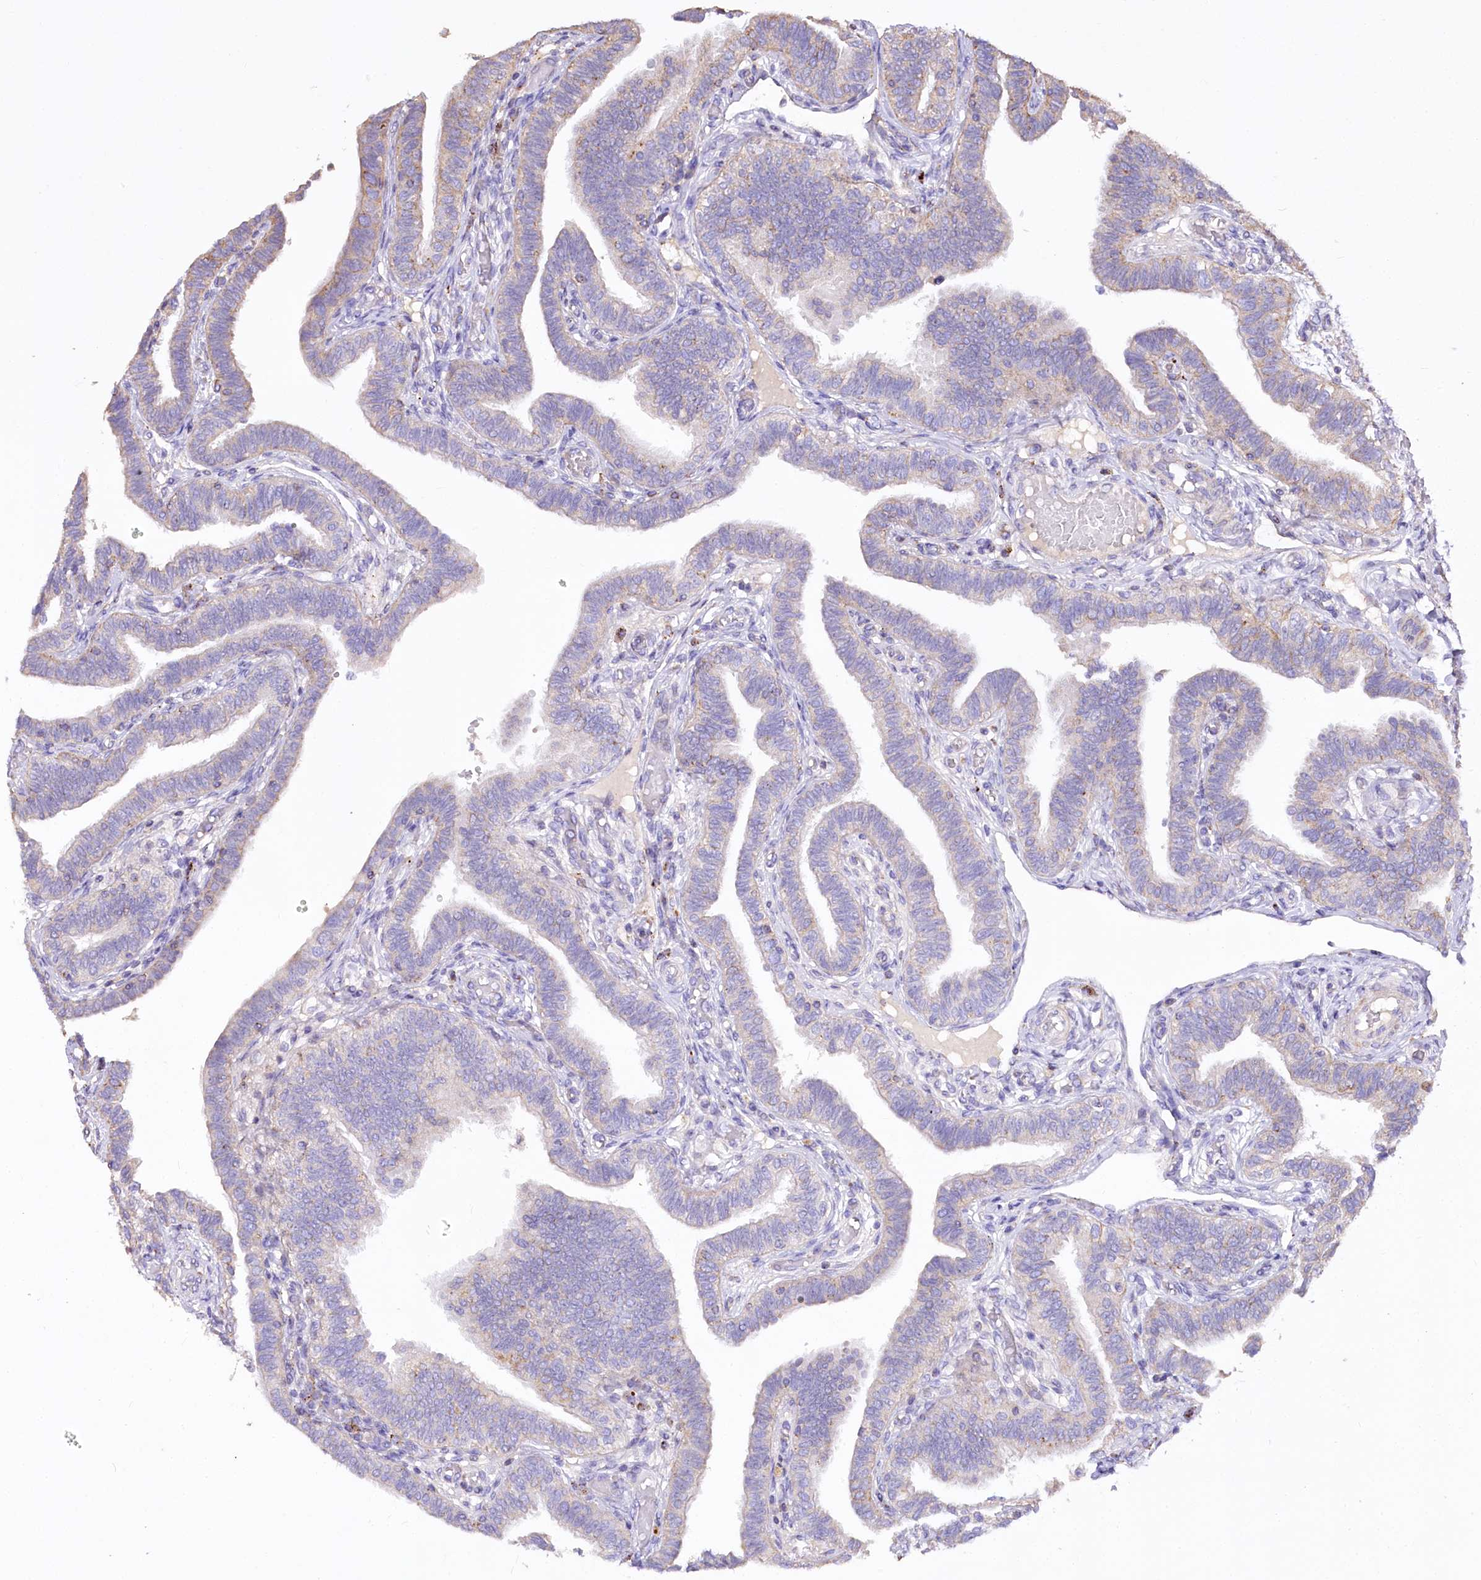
{"staining": {"intensity": "weak", "quantity": "<25%", "location": "cytoplasmic/membranous"}, "tissue": "fallopian tube", "cell_type": "Glandular cells", "image_type": "normal", "snomed": [{"axis": "morphology", "description": "Normal tissue, NOS"}, {"axis": "topography", "description": "Fallopian tube"}], "caption": "An image of human fallopian tube is negative for staining in glandular cells. (DAB (3,3'-diaminobenzidine) immunohistochemistry with hematoxylin counter stain).", "gene": "PTER", "patient": {"sex": "female", "age": 39}}